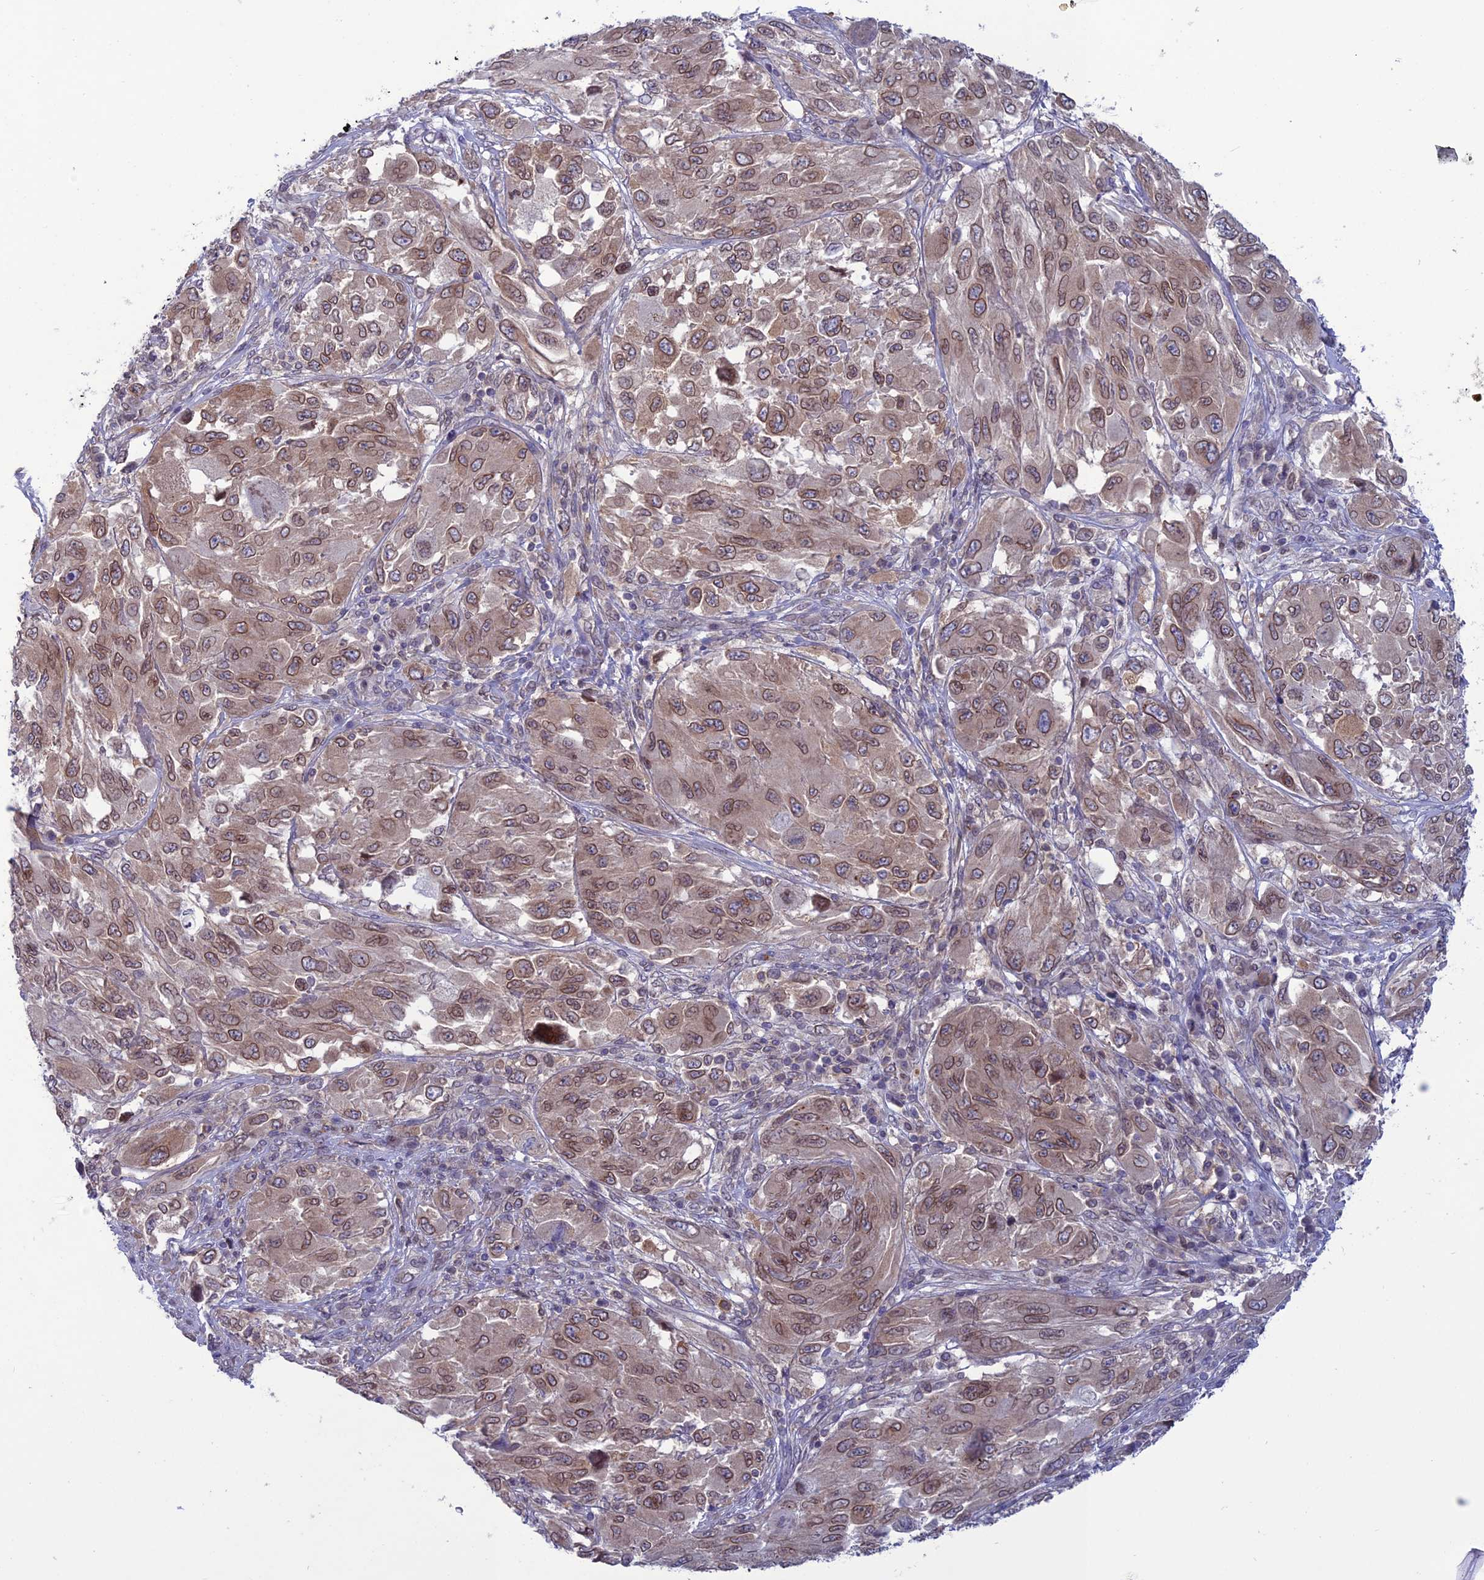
{"staining": {"intensity": "moderate", "quantity": ">75%", "location": "cytoplasmic/membranous,nuclear"}, "tissue": "melanoma", "cell_type": "Tumor cells", "image_type": "cancer", "snomed": [{"axis": "morphology", "description": "Malignant melanoma, NOS"}, {"axis": "topography", "description": "Skin"}], "caption": "Protein positivity by immunohistochemistry displays moderate cytoplasmic/membranous and nuclear staining in about >75% of tumor cells in melanoma. (Stains: DAB in brown, nuclei in blue, Microscopy: brightfield microscopy at high magnification).", "gene": "WDR46", "patient": {"sex": "female", "age": 91}}